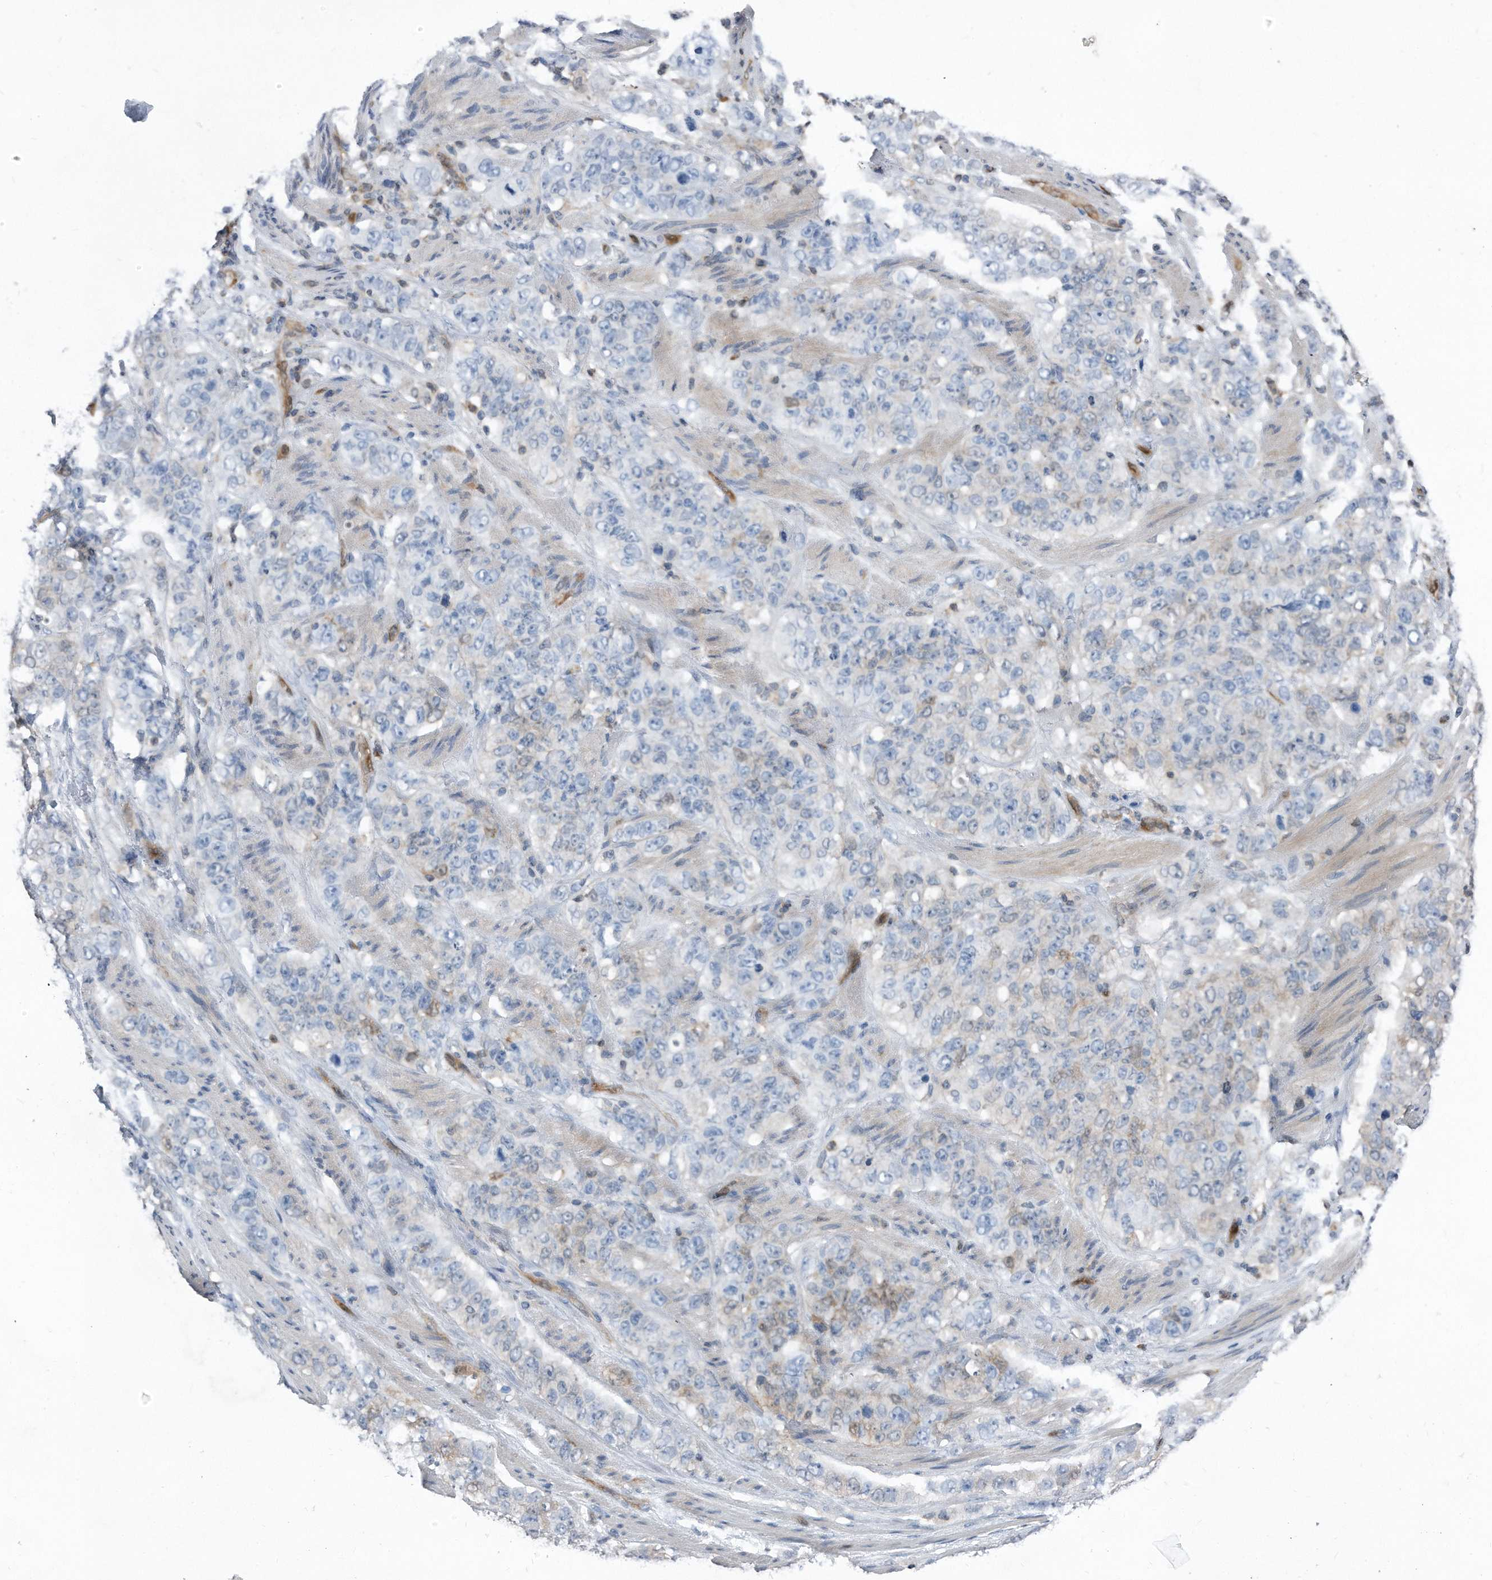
{"staining": {"intensity": "negative", "quantity": "none", "location": "none"}, "tissue": "stomach cancer", "cell_type": "Tumor cells", "image_type": "cancer", "snomed": [{"axis": "morphology", "description": "Adenocarcinoma, NOS"}, {"axis": "topography", "description": "Stomach"}], "caption": "Immunohistochemistry (IHC) of adenocarcinoma (stomach) displays no expression in tumor cells.", "gene": "MAP2K6", "patient": {"sex": "male", "age": 48}}